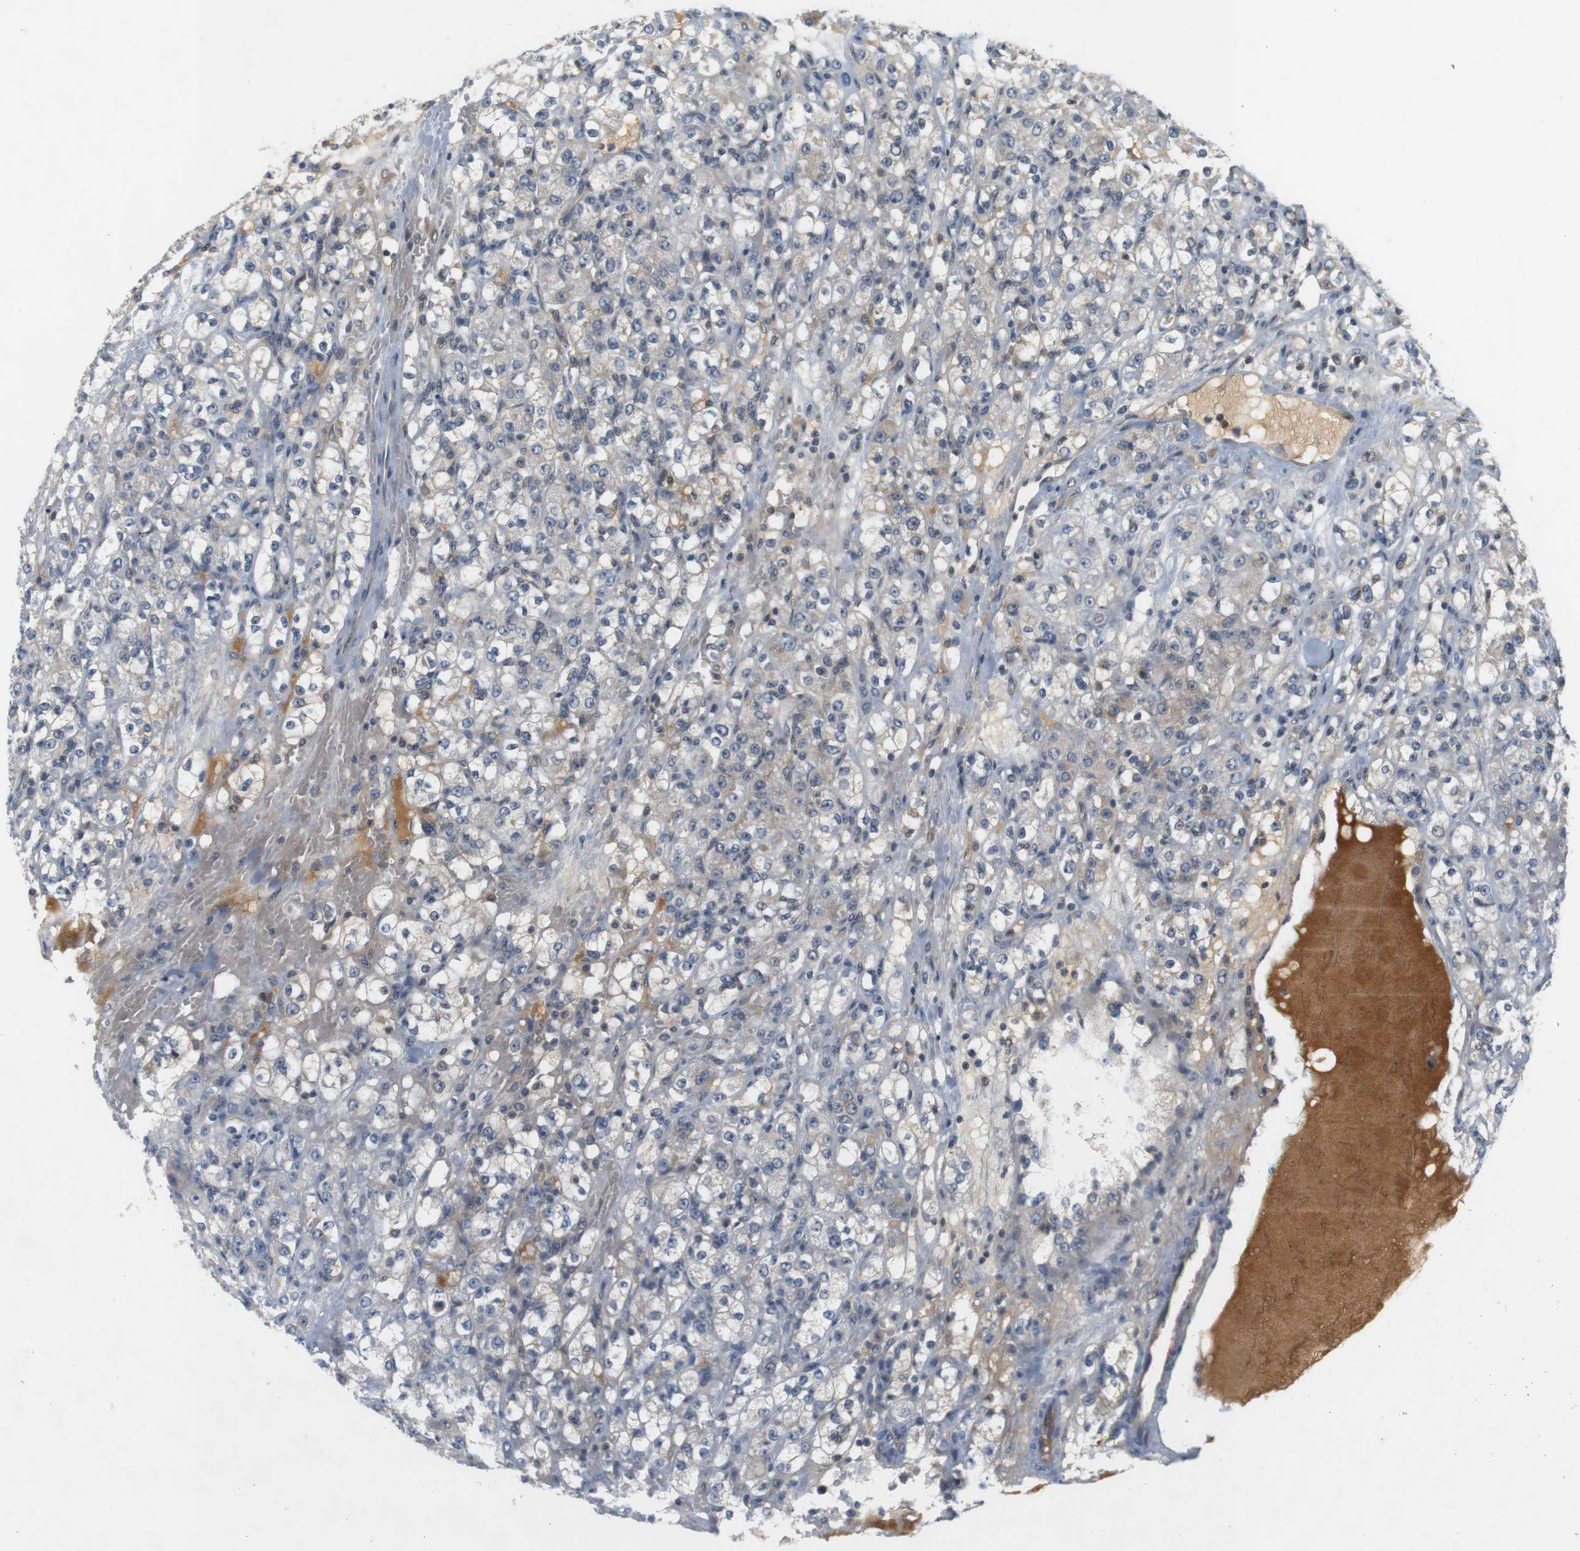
{"staining": {"intensity": "negative", "quantity": "none", "location": "none"}, "tissue": "renal cancer", "cell_type": "Tumor cells", "image_type": "cancer", "snomed": [{"axis": "morphology", "description": "Normal tissue, NOS"}, {"axis": "morphology", "description": "Adenocarcinoma, NOS"}, {"axis": "topography", "description": "Kidney"}], "caption": "The histopathology image demonstrates no significant expression in tumor cells of renal cancer.", "gene": "WNT7A", "patient": {"sex": "male", "age": 61}}